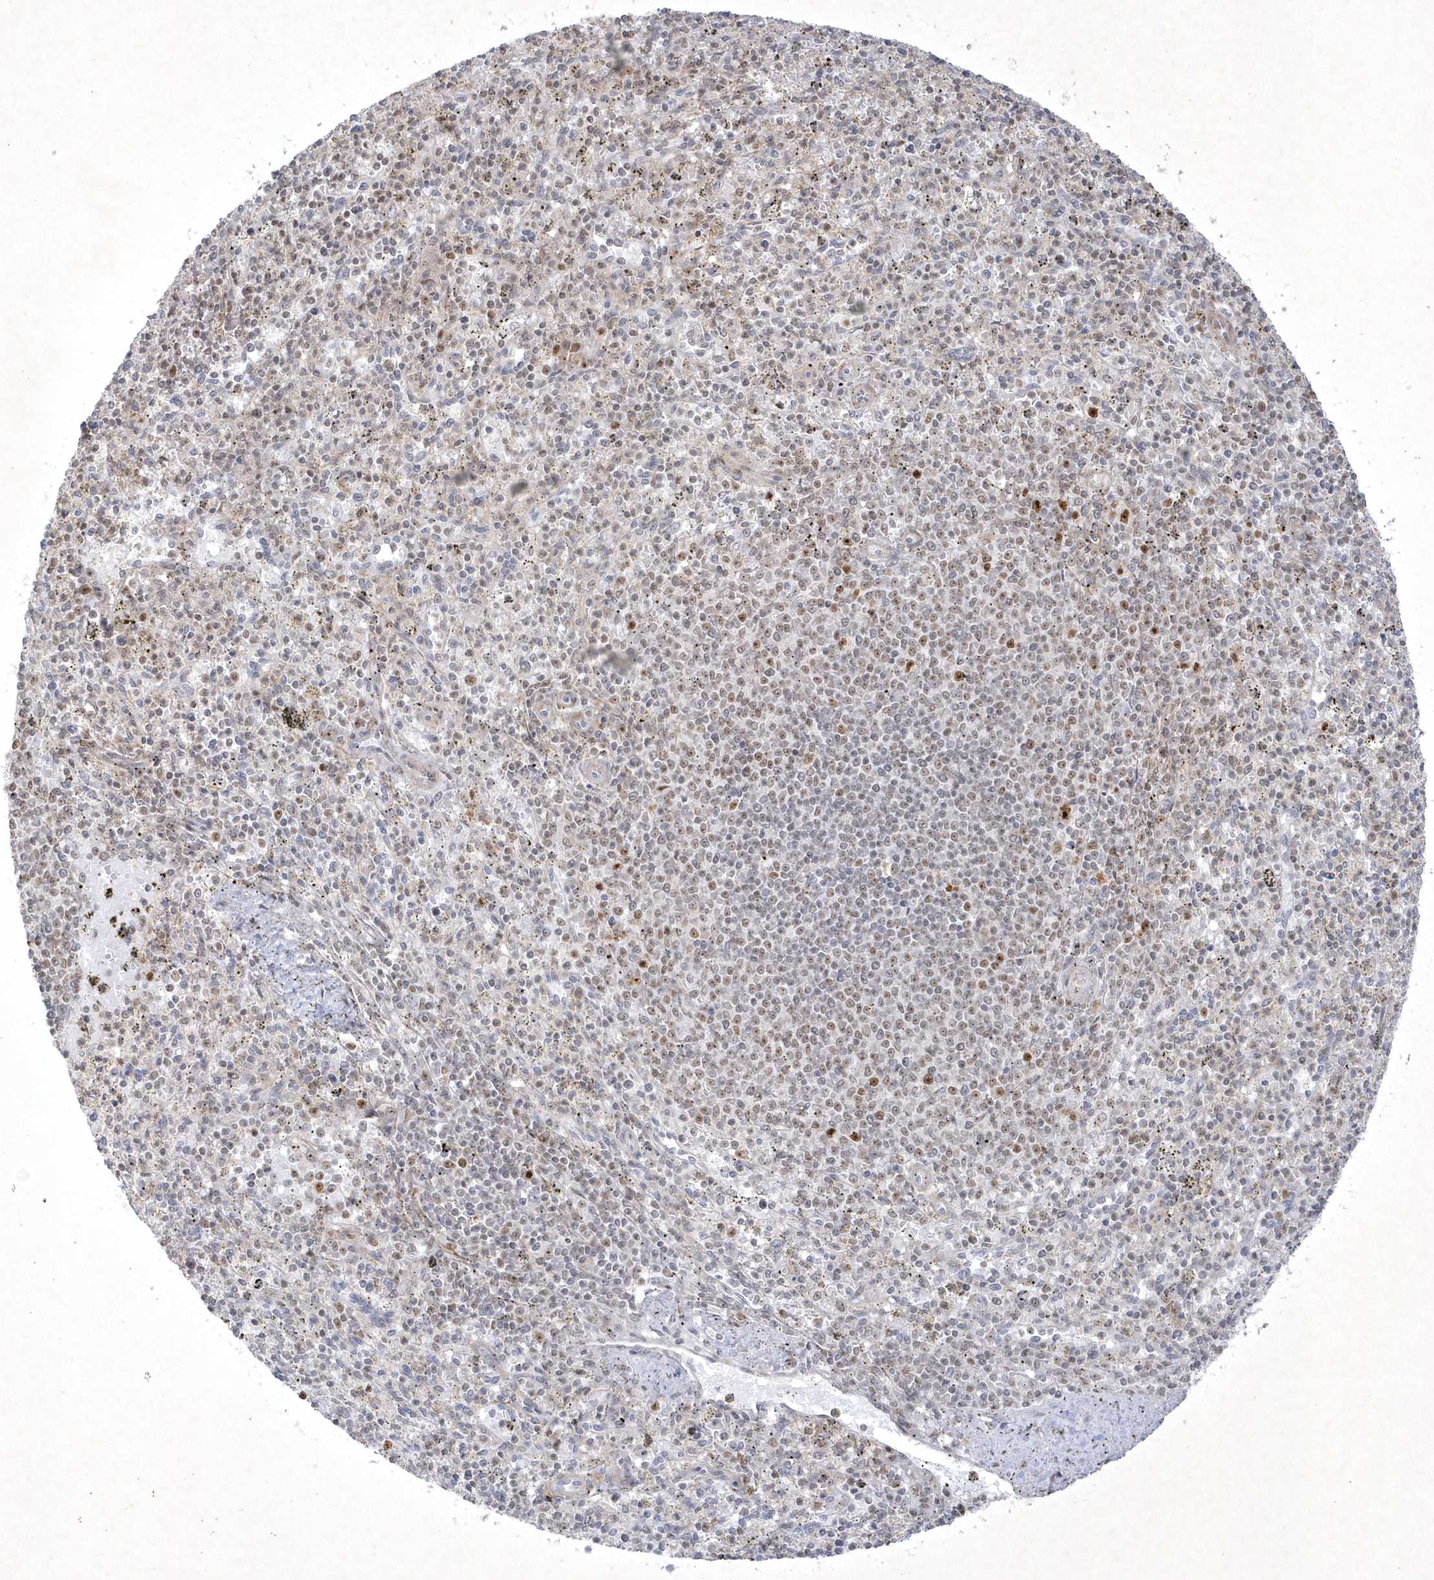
{"staining": {"intensity": "negative", "quantity": "none", "location": "none"}, "tissue": "spleen", "cell_type": "Cells in red pulp", "image_type": "normal", "snomed": [{"axis": "morphology", "description": "Normal tissue, NOS"}, {"axis": "topography", "description": "Spleen"}], "caption": "Spleen stained for a protein using immunohistochemistry shows no positivity cells in red pulp.", "gene": "NPM3", "patient": {"sex": "male", "age": 72}}